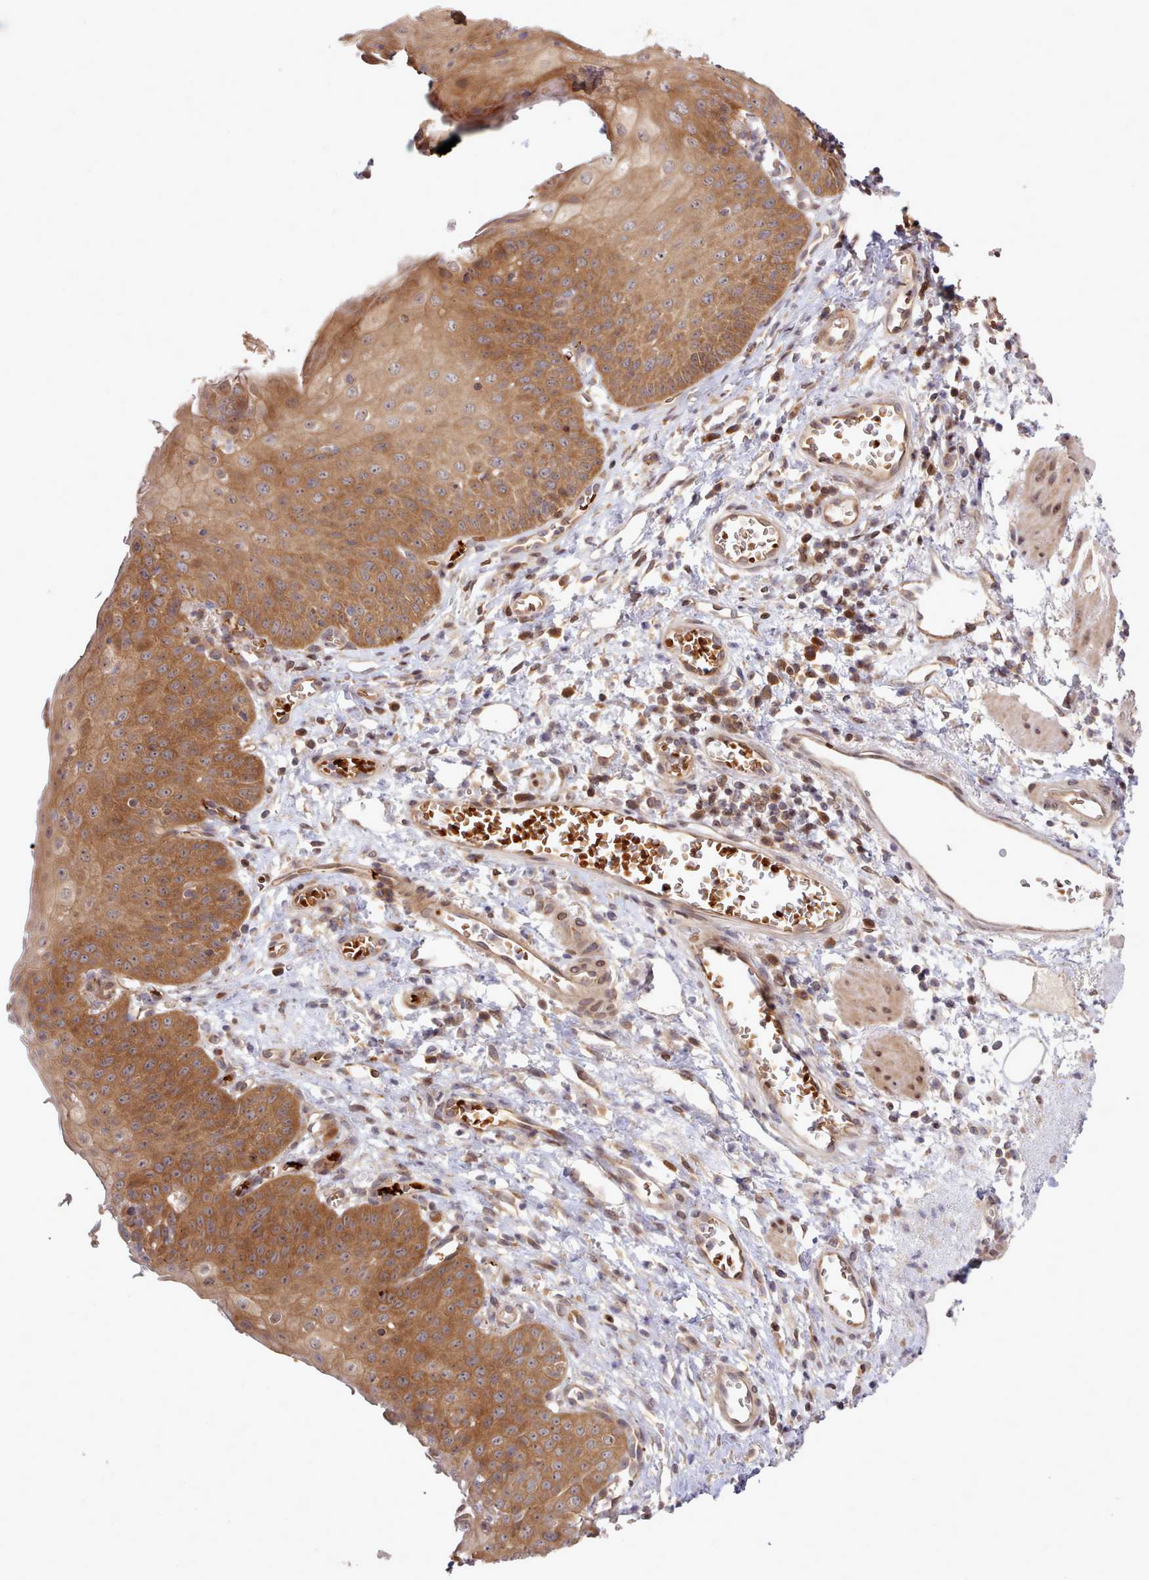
{"staining": {"intensity": "moderate", "quantity": ">75%", "location": "cytoplasmic/membranous"}, "tissue": "esophagus", "cell_type": "Squamous epithelial cells", "image_type": "normal", "snomed": [{"axis": "morphology", "description": "Normal tissue, NOS"}, {"axis": "topography", "description": "Esophagus"}], "caption": "Protein staining by immunohistochemistry displays moderate cytoplasmic/membranous staining in approximately >75% of squamous epithelial cells in normal esophagus. Using DAB (3,3'-diaminobenzidine) (brown) and hematoxylin (blue) stains, captured at high magnification using brightfield microscopy.", "gene": "UBE2G1", "patient": {"sex": "male", "age": 71}}